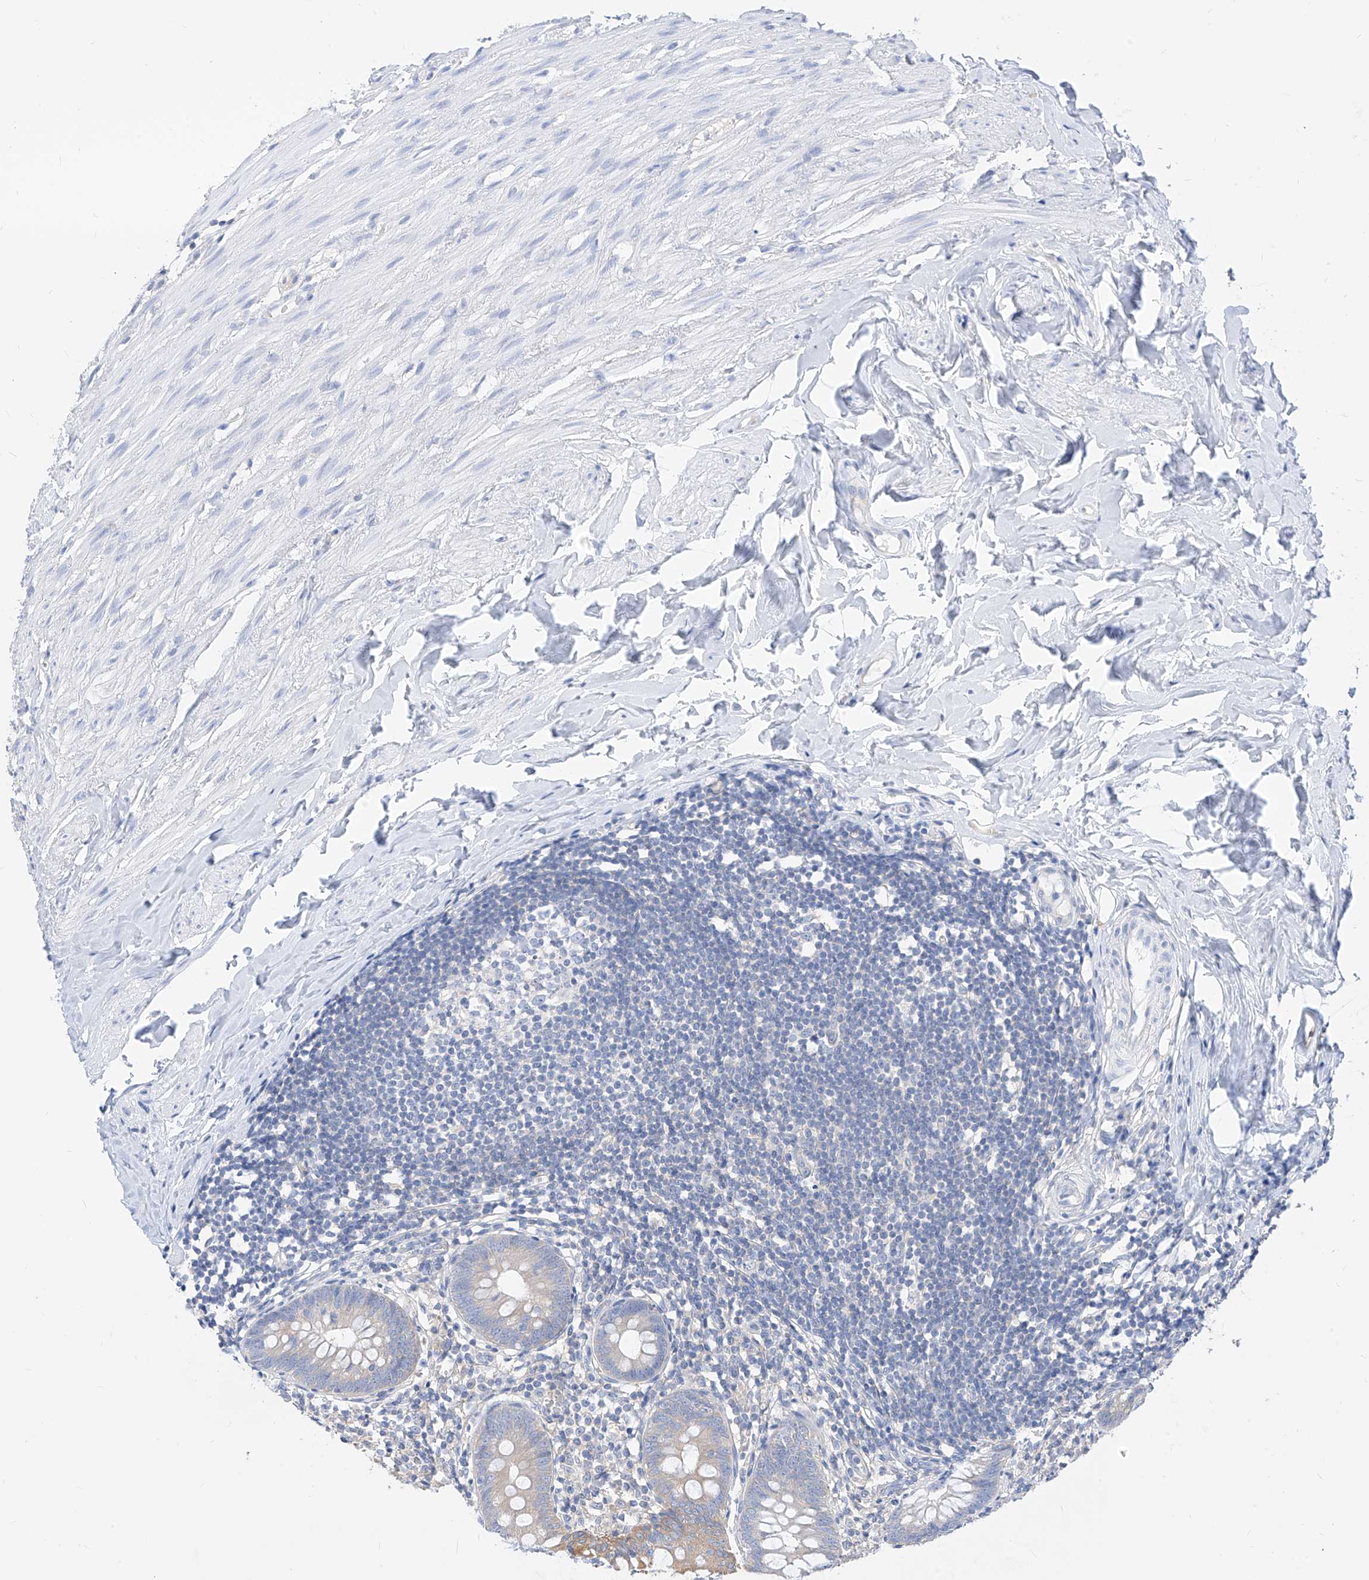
{"staining": {"intensity": "negative", "quantity": "none", "location": "none"}, "tissue": "appendix", "cell_type": "Glandular cells", "image_type": "normal", "snomed": [{"axis": "morphology", "description": "Normal tissue, NOS"}, {"axis": "topography", "description": "Appendix"}], "caption": "An image of appendix stained for a protein reveals no brown staining in glandular cells.", "gene": "ZZEF1", "patient": {"sex": "female", "age": 62}}